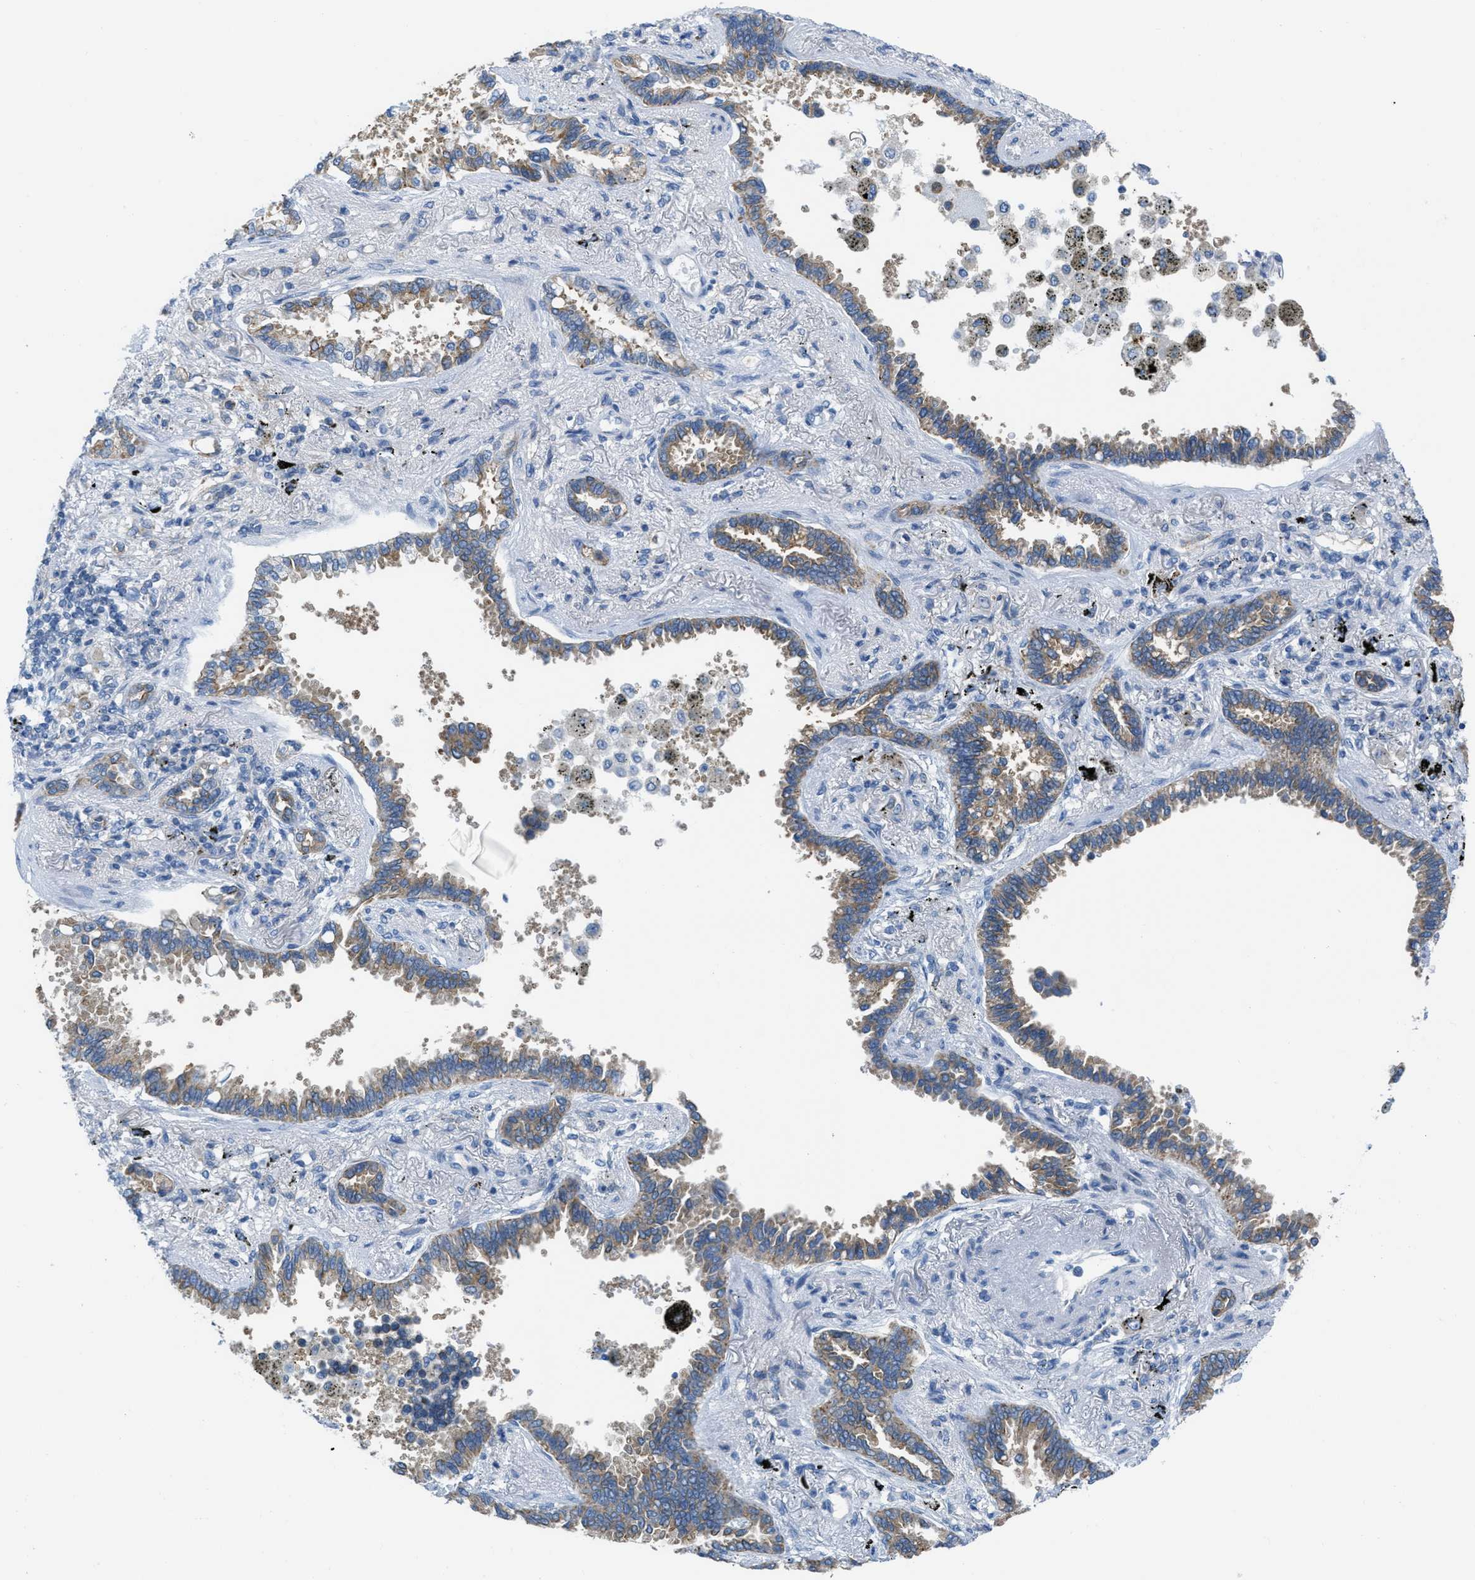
{"staining": {"intensity": "strong", "quantity": ">75%", "location": "cytoplasmic/membranous"}, "tissue": "lung cancer", "cell_type": "Tumor cells", "image_type": "cancer", "snomed": [{"axis": "morphology", "description": "Normal tissue, NOS"}, {"axis": "morphology", "description": "Adenocarcinoma, NOS"}, {"axis": "topography", "description": "Lung"}], "caption": "About >75% of tumor cells in lung cancer demonstrate strong cytoplasmic/membranous protein staining as visualized by brown immunohistochemical staining.", "gene": "ASGR1", "patient": {"sex": "male", "age": 59}}